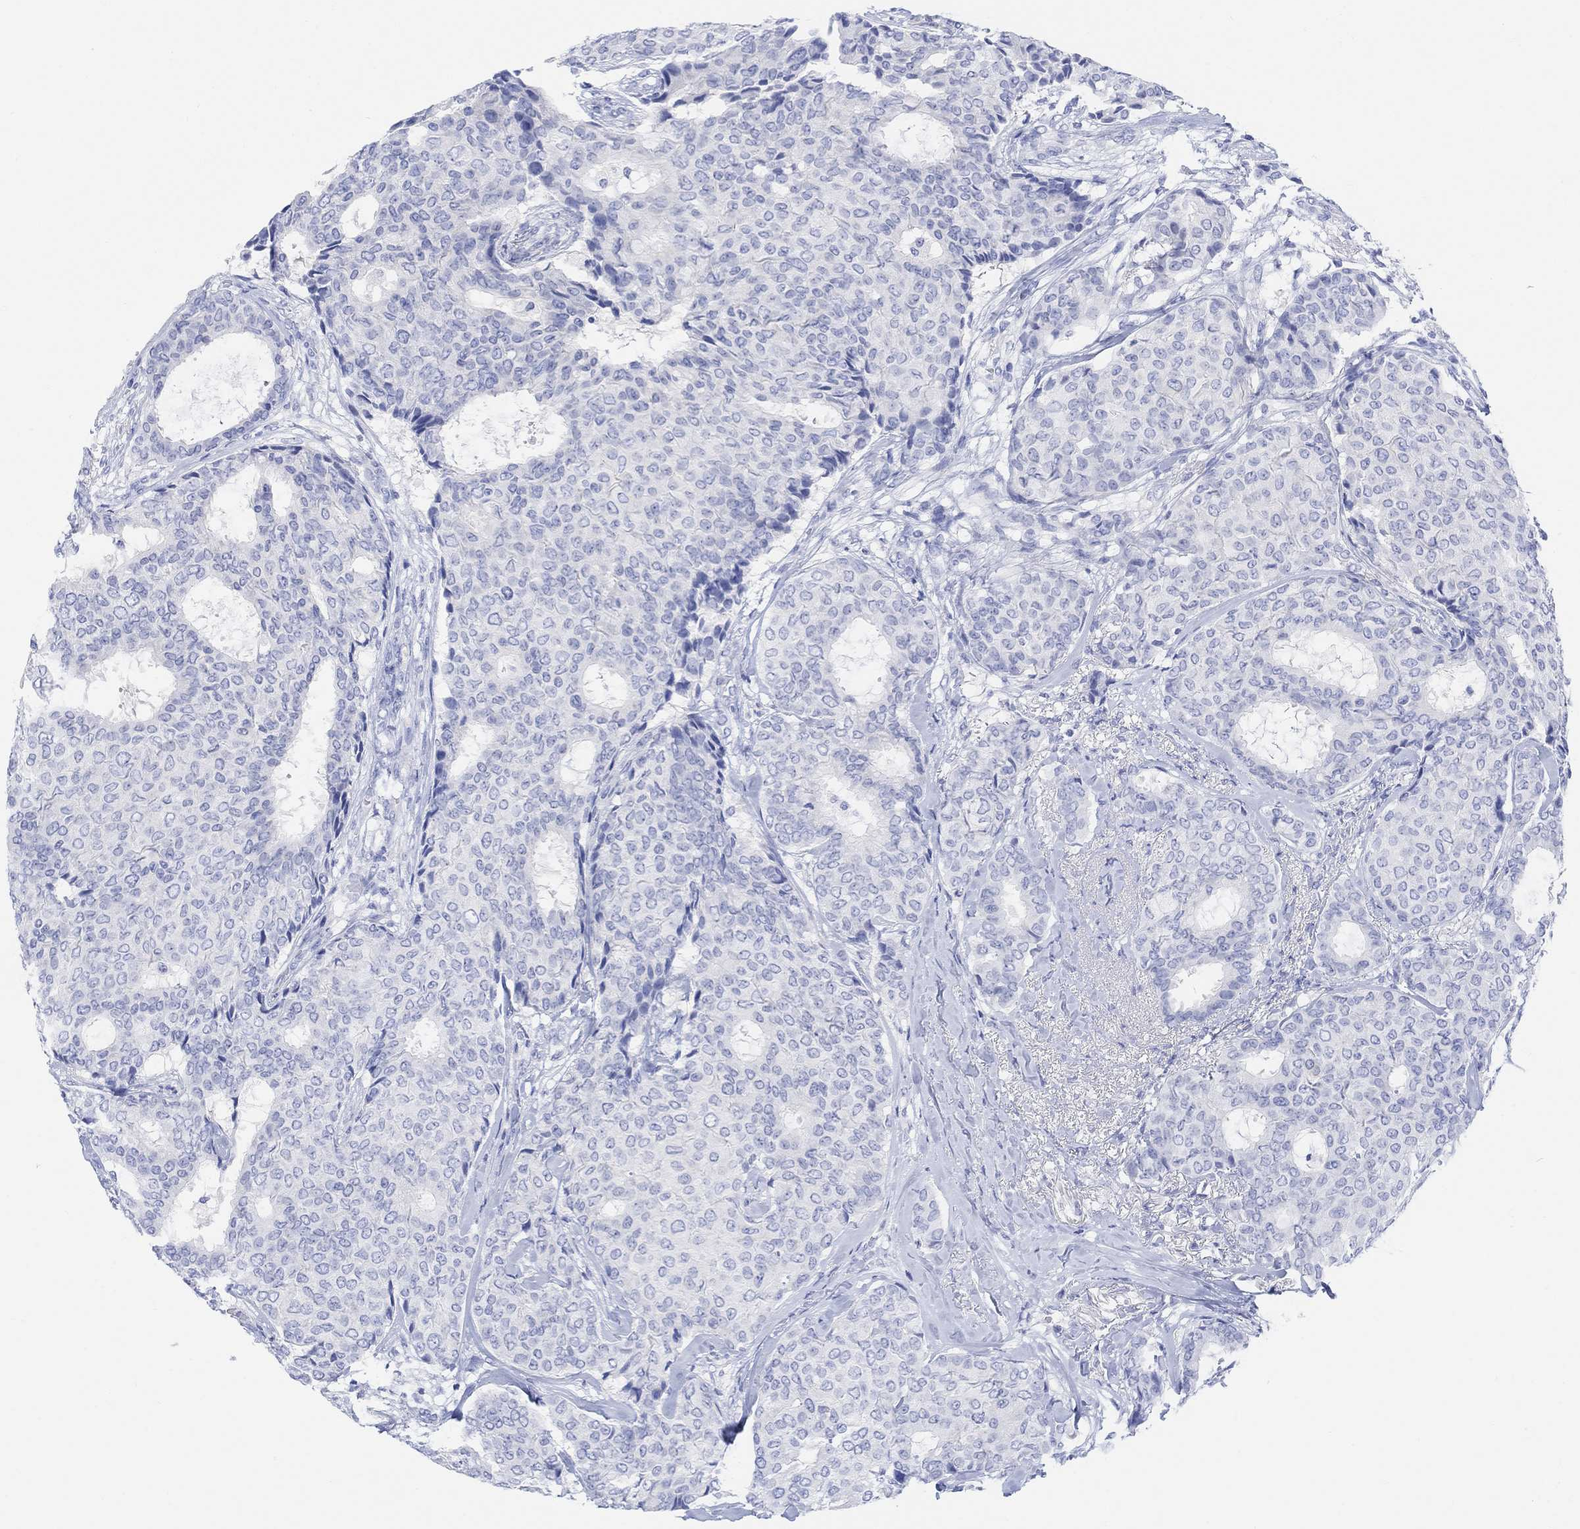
{"staining": {"intensity": "negative", "quantity": "none", "location": "none"}, "tissue": "breast cancer", "cell_type": "Tumor cells", "image_type": "cancer", "snomed": [{"axis": "morphology", "description": "Duct carcinoma"}, {"axis": "topography", "description": "Breast"}], "caption": "Immunohistochemistry of human breast infiltrating ductal carcinoma demonstrates no positivity in tumor cells. The staining was performed using DAB to visualize the protein expression in brown, while the nuclei were stained in blue with hematoxylin (Magnification: 20x).", "gene": "GNG13", "patient": {"sex": "female", "age": 75}}